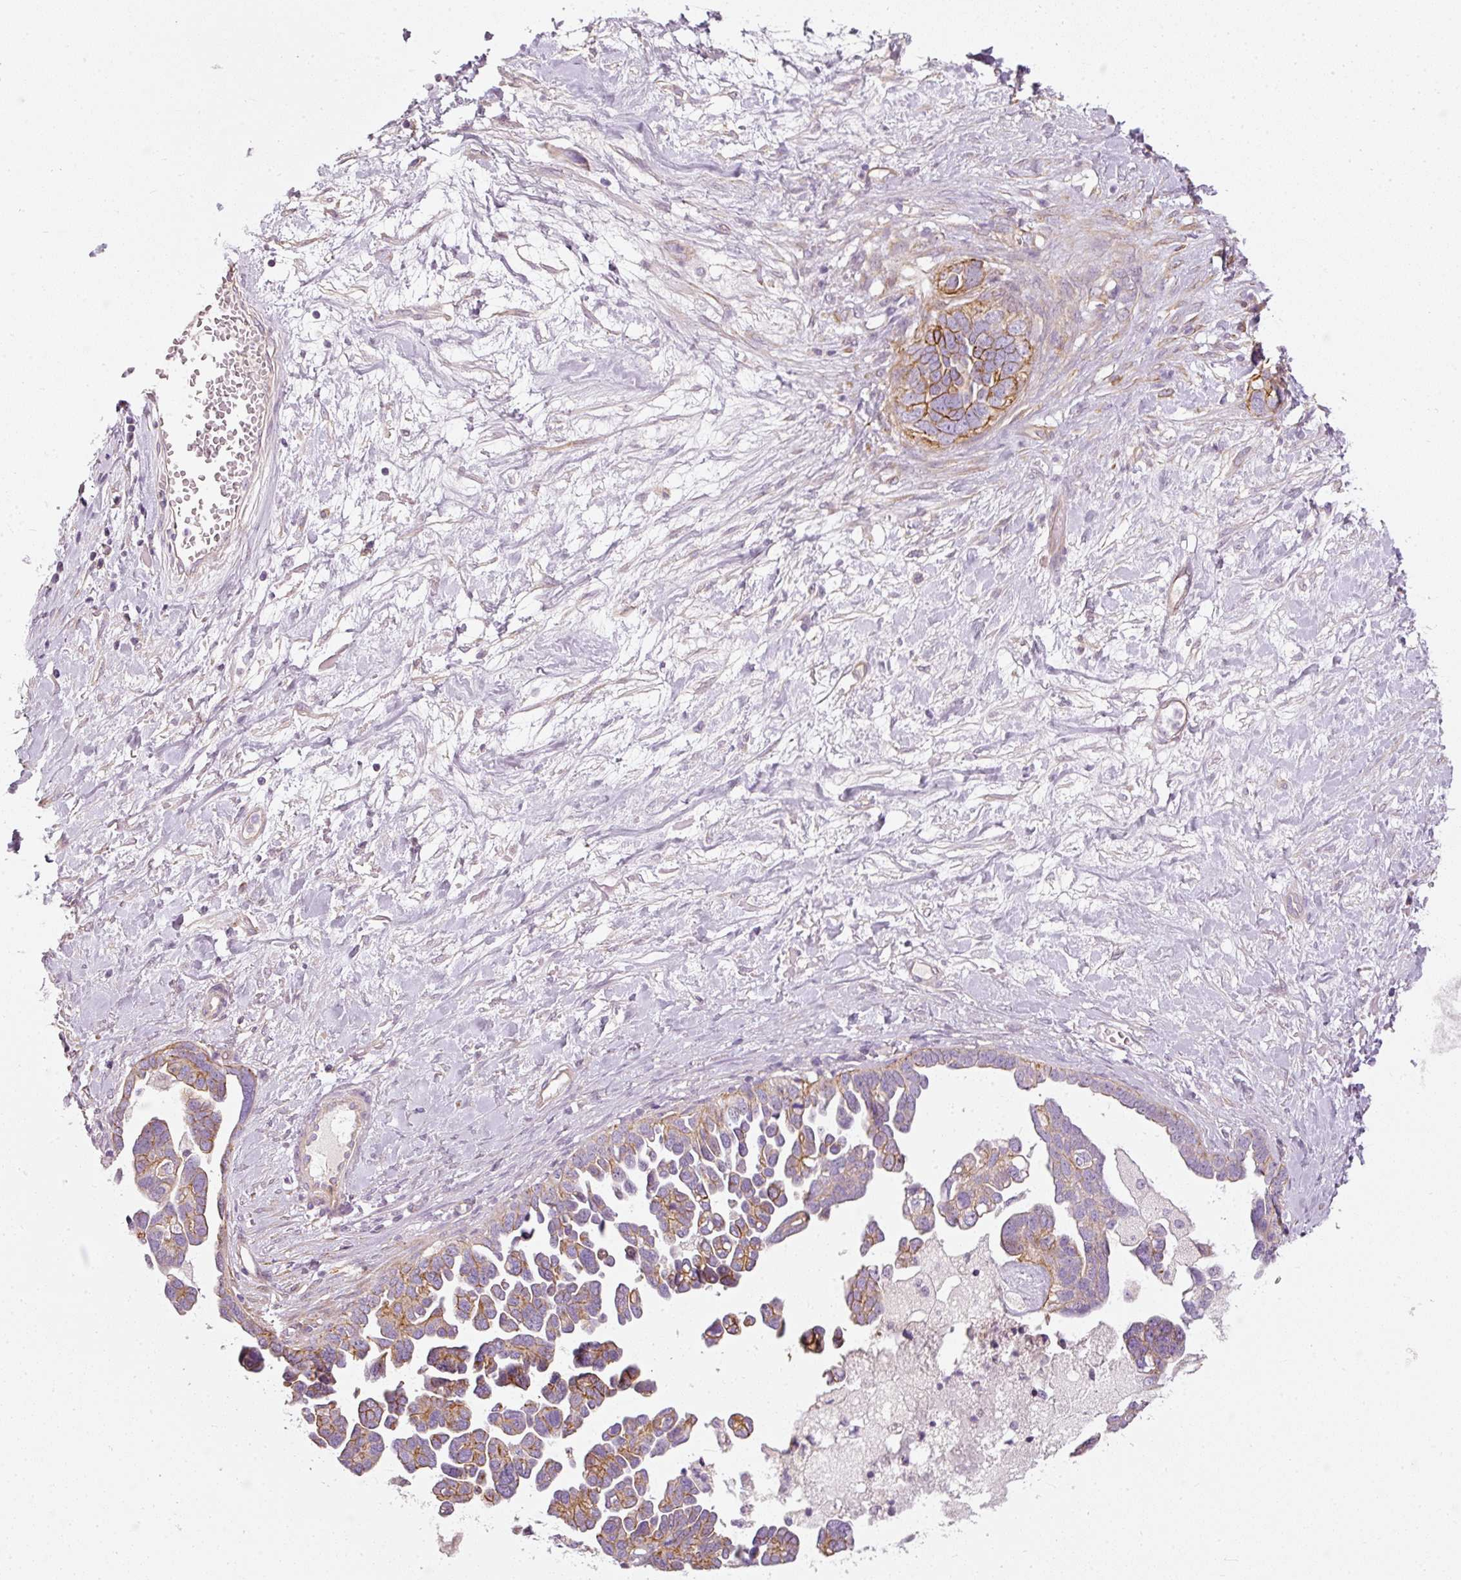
{"staining": {"intensity": "moderate", "quantity": "25%-75%", "location": "cytoplasmic/membranous"}, "tissue": "ovarian cancer", "cell_type": "Tumor cells", "image_type": "cancer", "snomed": [{"axis": "morphology", "description": "Cystadenocarcinoma, serous, NOS"}, {"axis": "topography", "description": "Ovary"}], "caption": "Protein expression analysis of ovarian cancer (serous cystadenocarcinoma) displays moderate cytoplasmic/membranous positivity in about 25%-75% of tumor cells. Nuclei are stained in blue.", "gene": "OSR2", "patient": {"sex": "female", "age": 54}}